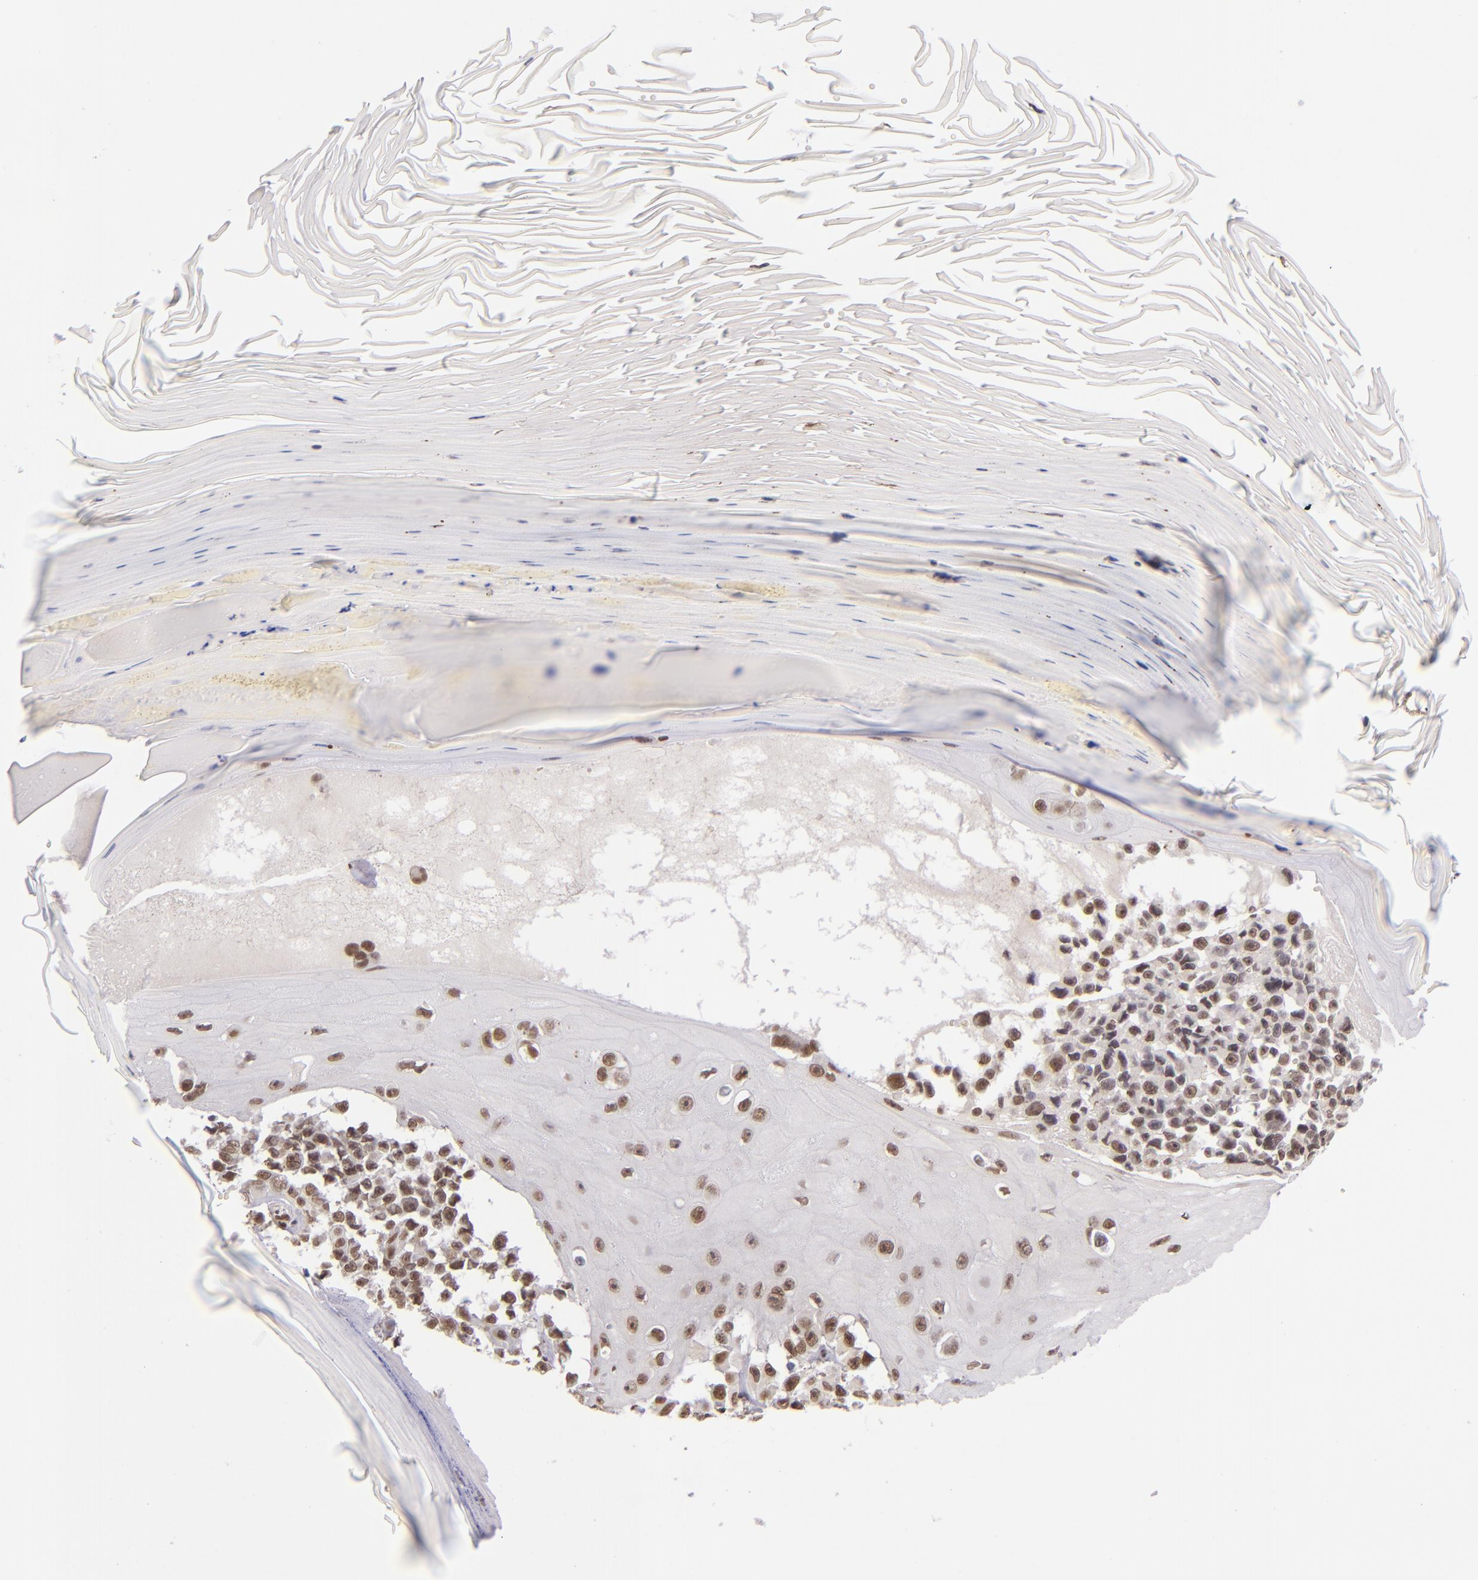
{"staining": {"intensity": "moderate", "quantity": ">75%", "location": "nuclear"}, "tissue": "melanoma", "cell_type": "Tumor cells", "image_type": "cancer", "snomed": [{"axis": "morphology", "description": "Malignant melanoma, NOS"}, {"axis": "topography", "description": "Skin"}], "caption": "Malignant melanoma was stained to show a protein in brown. There is medium levels of moderate nuclear staining in approximately >75% of tumor cells.", "gene": "ZNF148", "patient": {"sex": "female", "age": 82}}